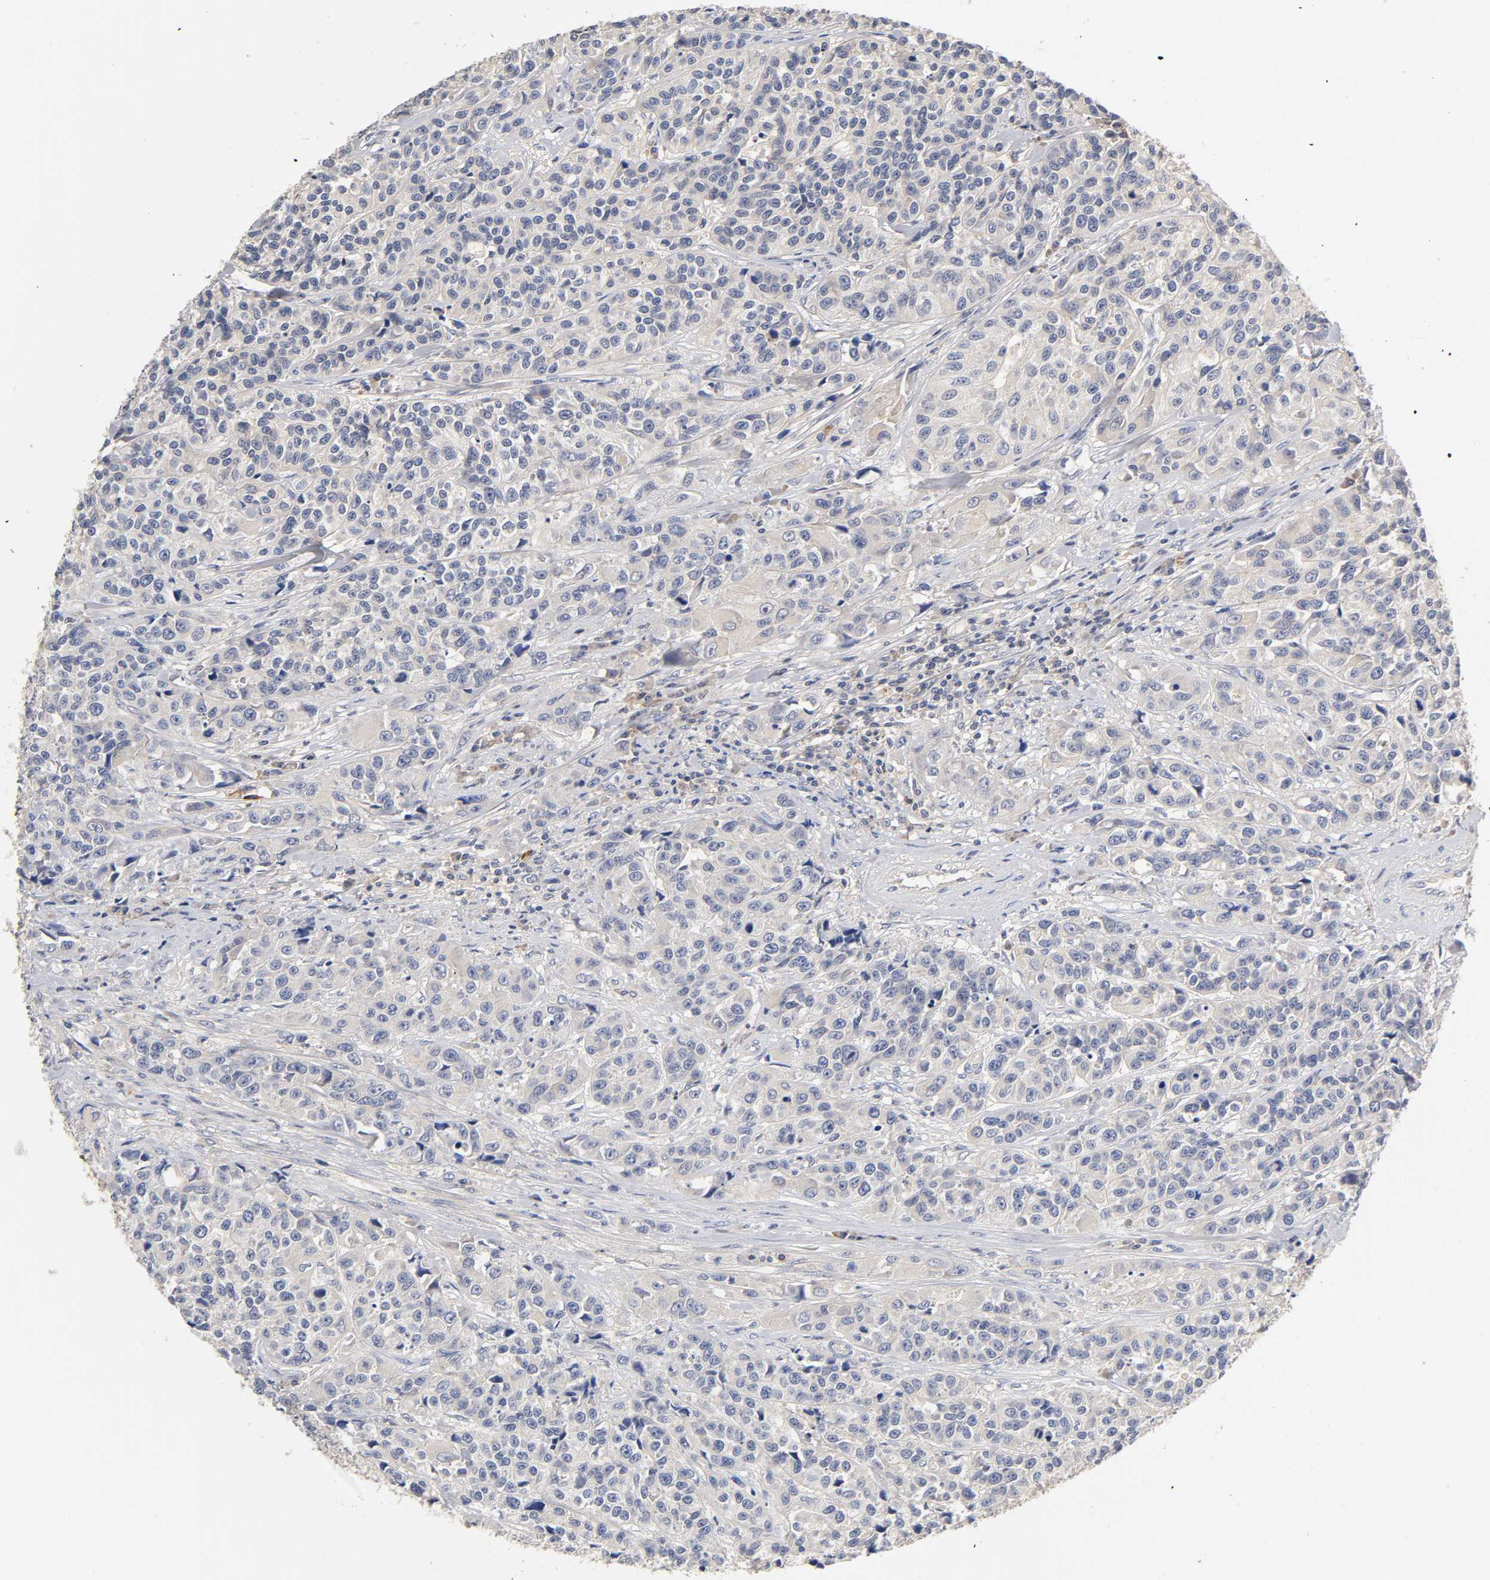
{"staining": {"intensity": "negative", "quantity": "none", "location": "none"}, "tissue": "urothelial cancer", "cell_type": "Tumor cells", "image_type": "cancer", "snomed": [{"axis": "morphology", "description": "Urothelial carcinoma, High grade"}, {"axis": "topography", "description": "Urinary bladder"}], "caption": "Immunohistochemistry (IHC) histopathology image of human urothelial cancer stained for a protein (brown), which demonstrates no staining in tumor cells.", "gene": "RHOA", "patient": {"sex": "female", "age": 81}}